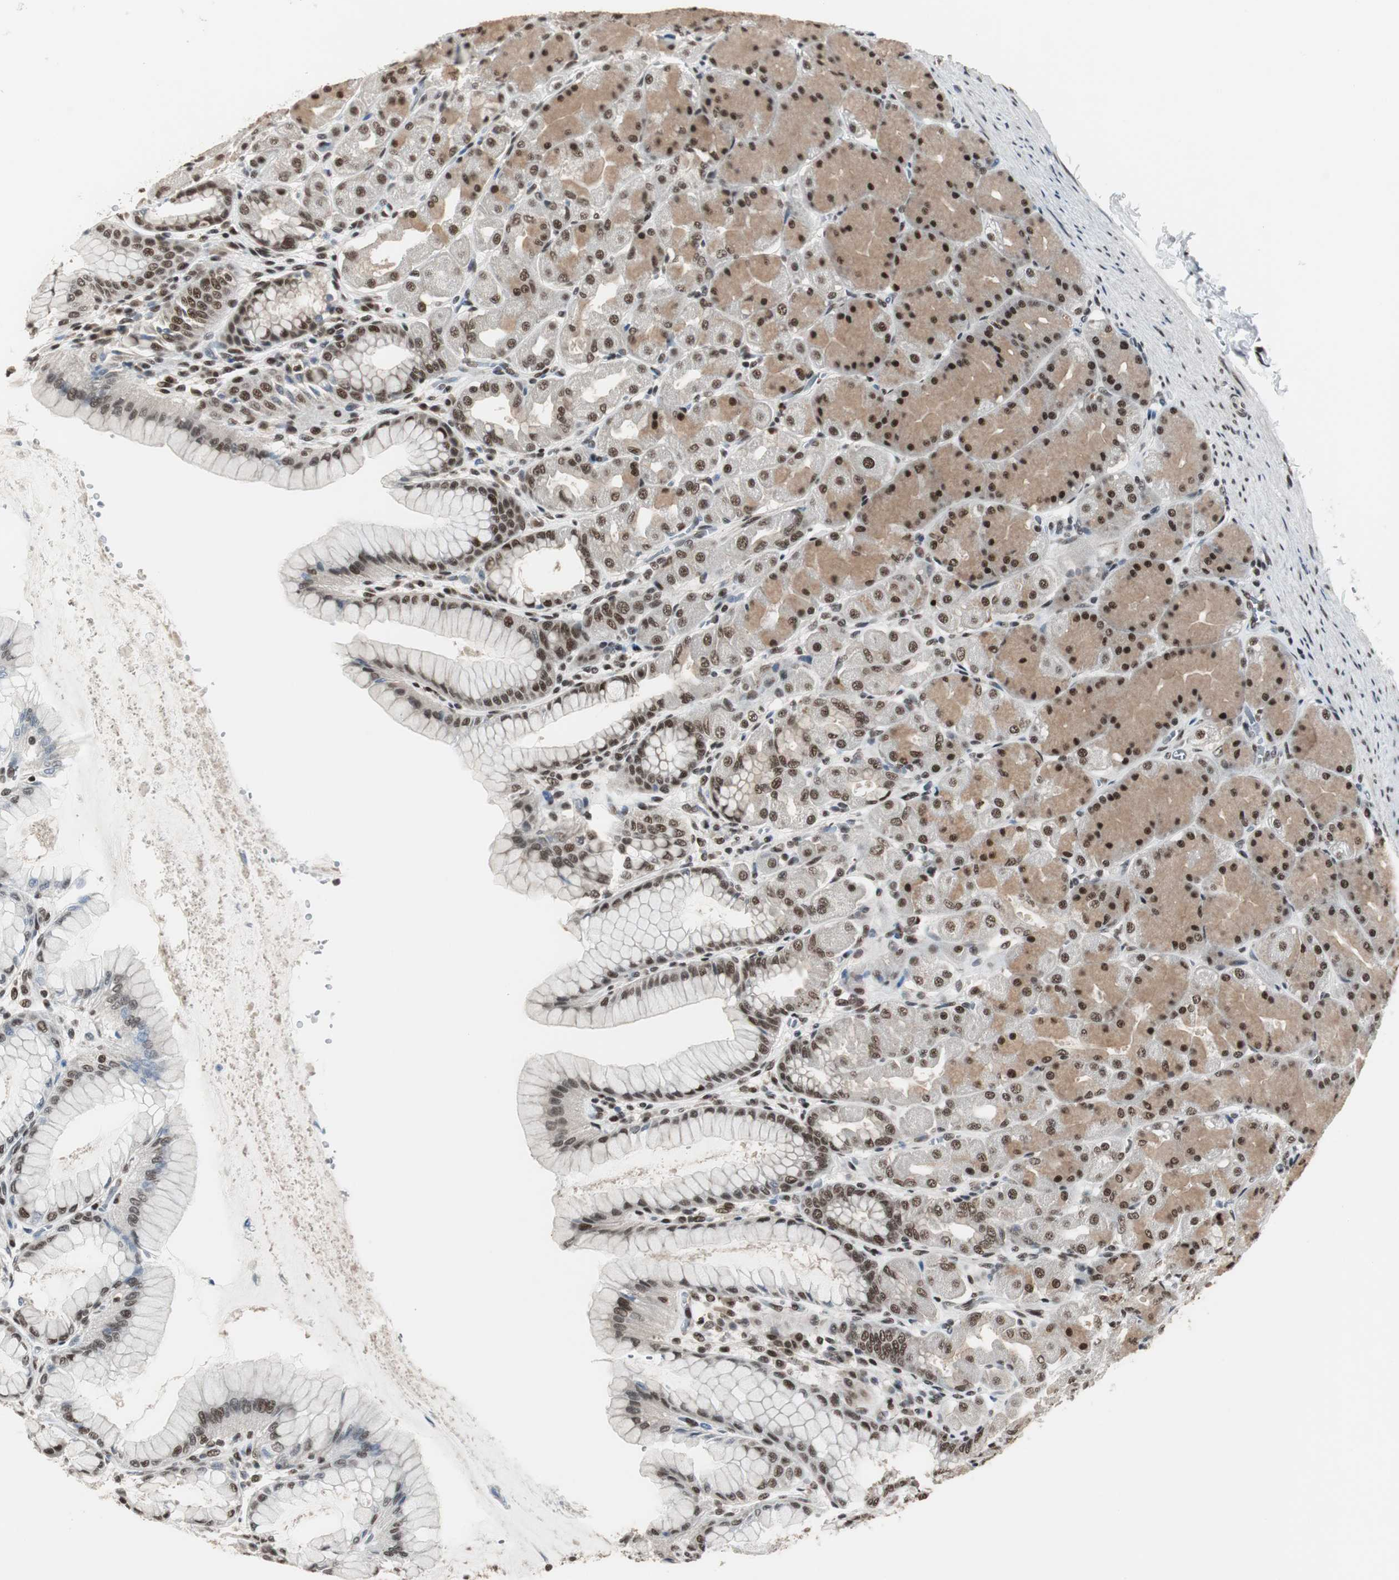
{"staining": {"intensity": "strong", "quantity": ">75%", "location": "nuclear"}, "tissue": "stomach", "cell_type": "Glandular cells", "image_type": "normal", "snomed": [{"axis": "morphology", "description": "Normal tissue, NOS"}, {"axis": "topography", "description": "Stomach, upper"}], "caption": "An immunohistochemistry (IHC) image of benign tissue is shown. Protein staining in brown labels strong nuclear positivity in stomach within glandular cells. (Brightfield microscopy of DAB IHC at high magnification).", "gene": "CDK9", "patient": {"sex": "female", "age": 56}}